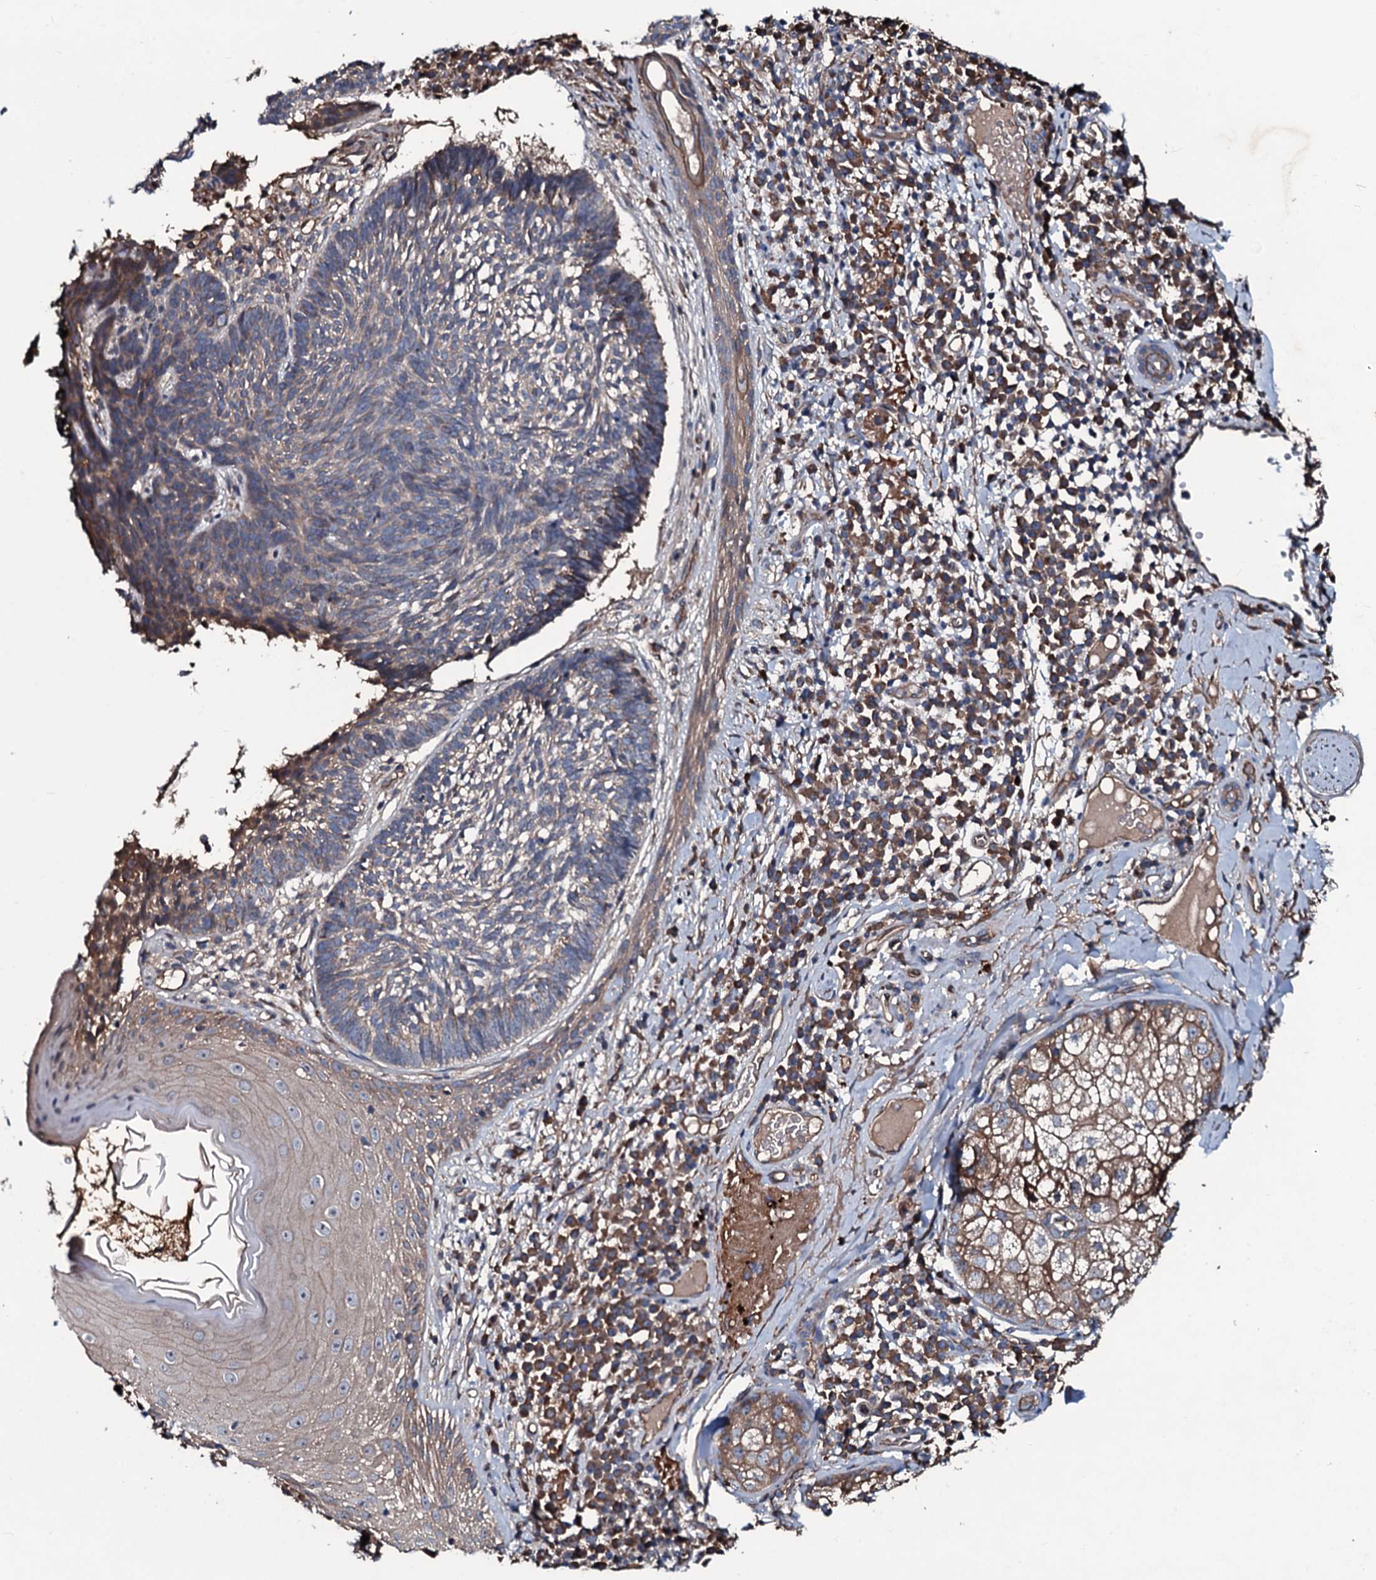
{"staining": {"intensity": "weak", "quantity": "25%-75%", "location": "cytoplasmic/membranous"}, "tissue": "skin cancer", "cell_type": "Tumor cells", "image_type": "cancer", "snomed": [{"axis": "morphology", "description": "Basal cell carcinoma"}, {"axis": "topography", "description": "Skin"}], "caption": "IHC of basal cell carcinoma (skin) shows low levels of weak cytoplasmic/membranous expression in about 25%-75% of tumor cells. IHC stains the protein in brown and the nuclei are stained blue.", "gene": "DMAC2", "patient": {"sex": "male", "age": 88}}